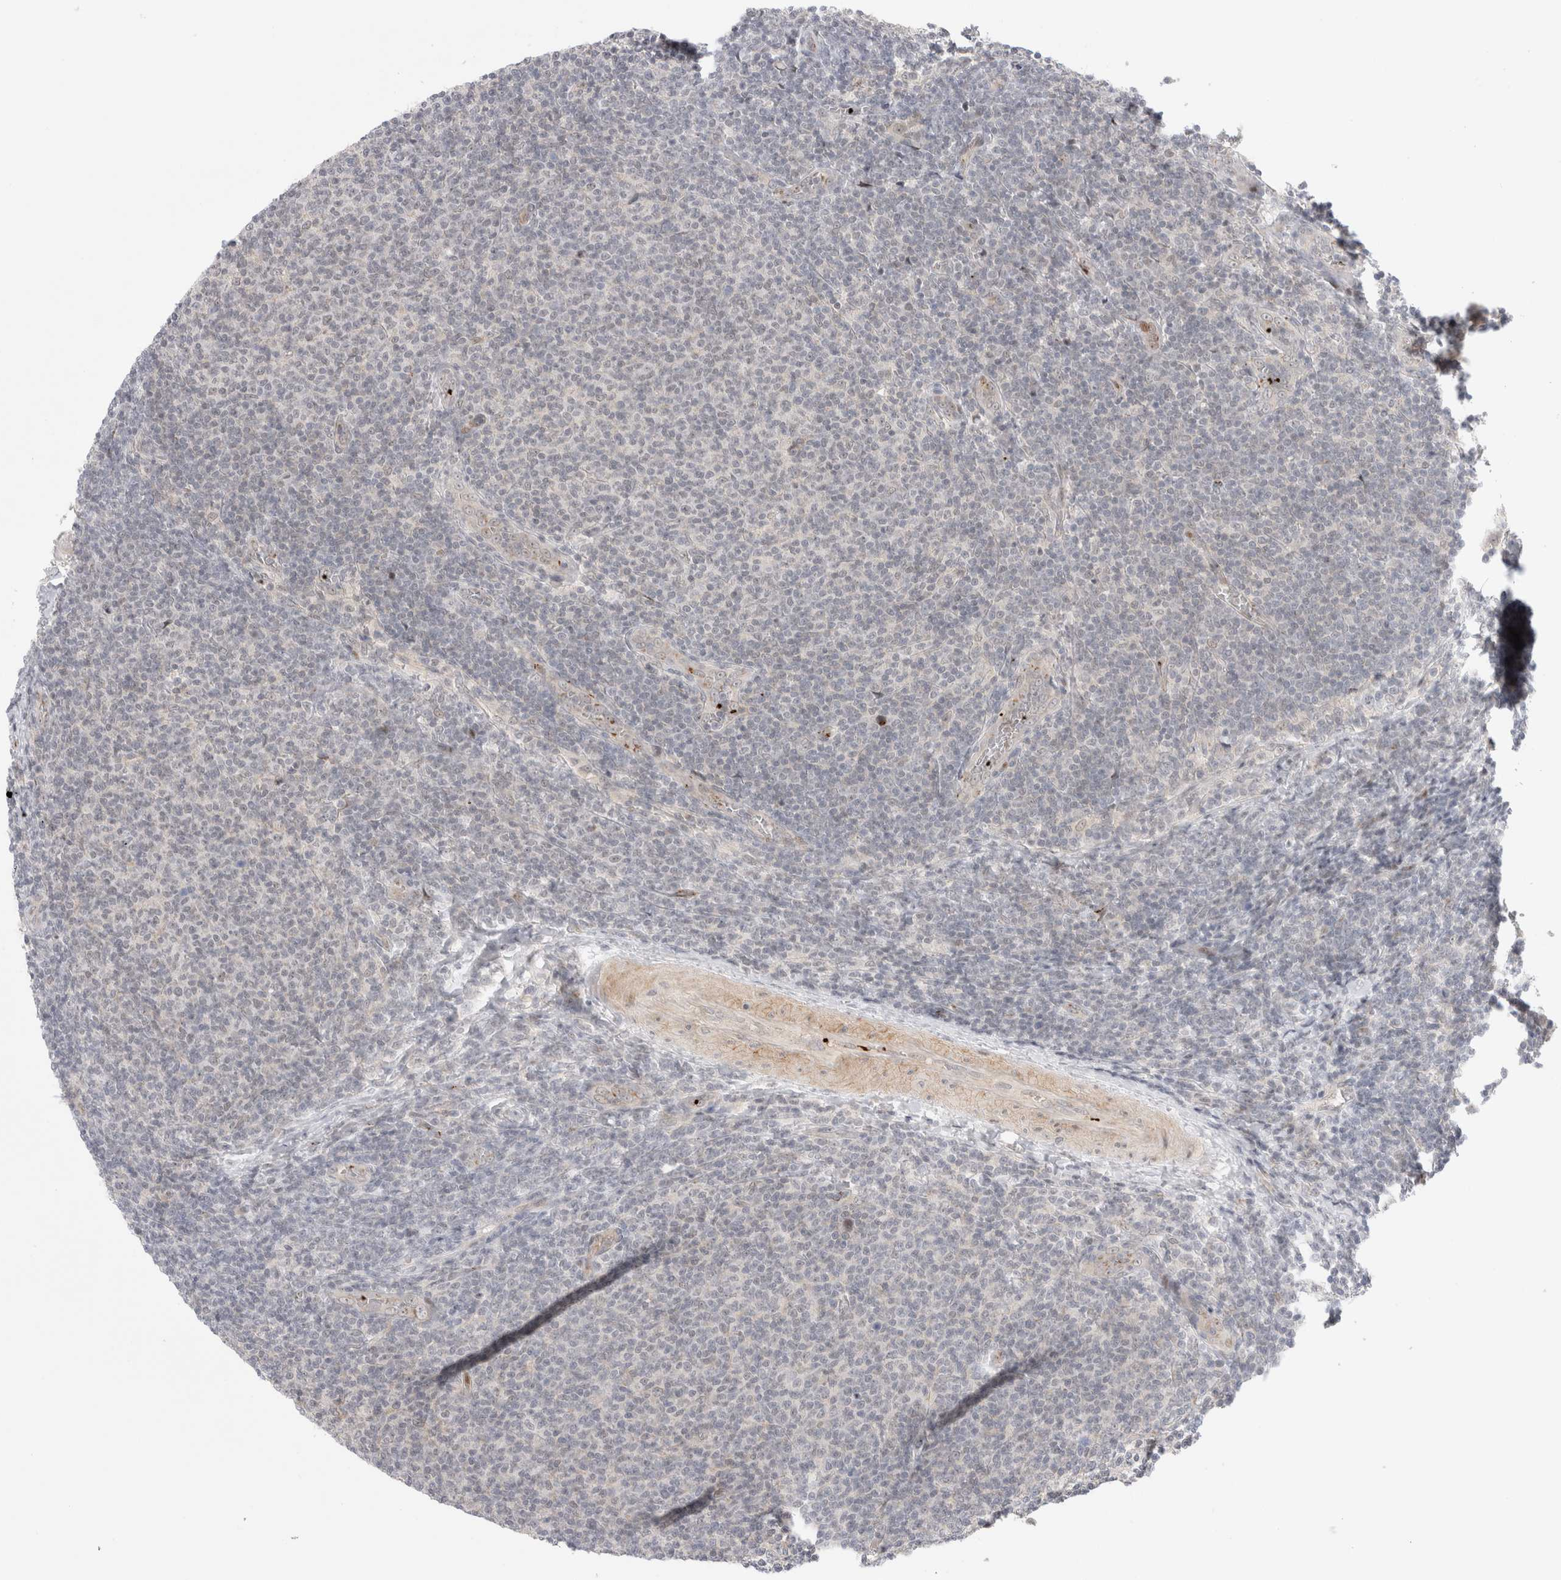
{"staining": {"intensity": "negative", "quantity": "none", "location": "none"}, "tissue": "lymphoma", "cell_type": "Tumor cells", "image_type": "cancer", "snomed": [{"axis": "morphology", "description": "Malignant lymphoma, non-Hodgkin's type, Low grade"}, {"axis": "topography", "description": "Lymph node"}], "caption": "Malignant lymphoma, non-Hodgkin's type (low-grade) was stained to show a protein in brown. There is no significant expression in tumor cells.", "gene": "VPS28", "patient": {"sex": "male", "age": 66}}